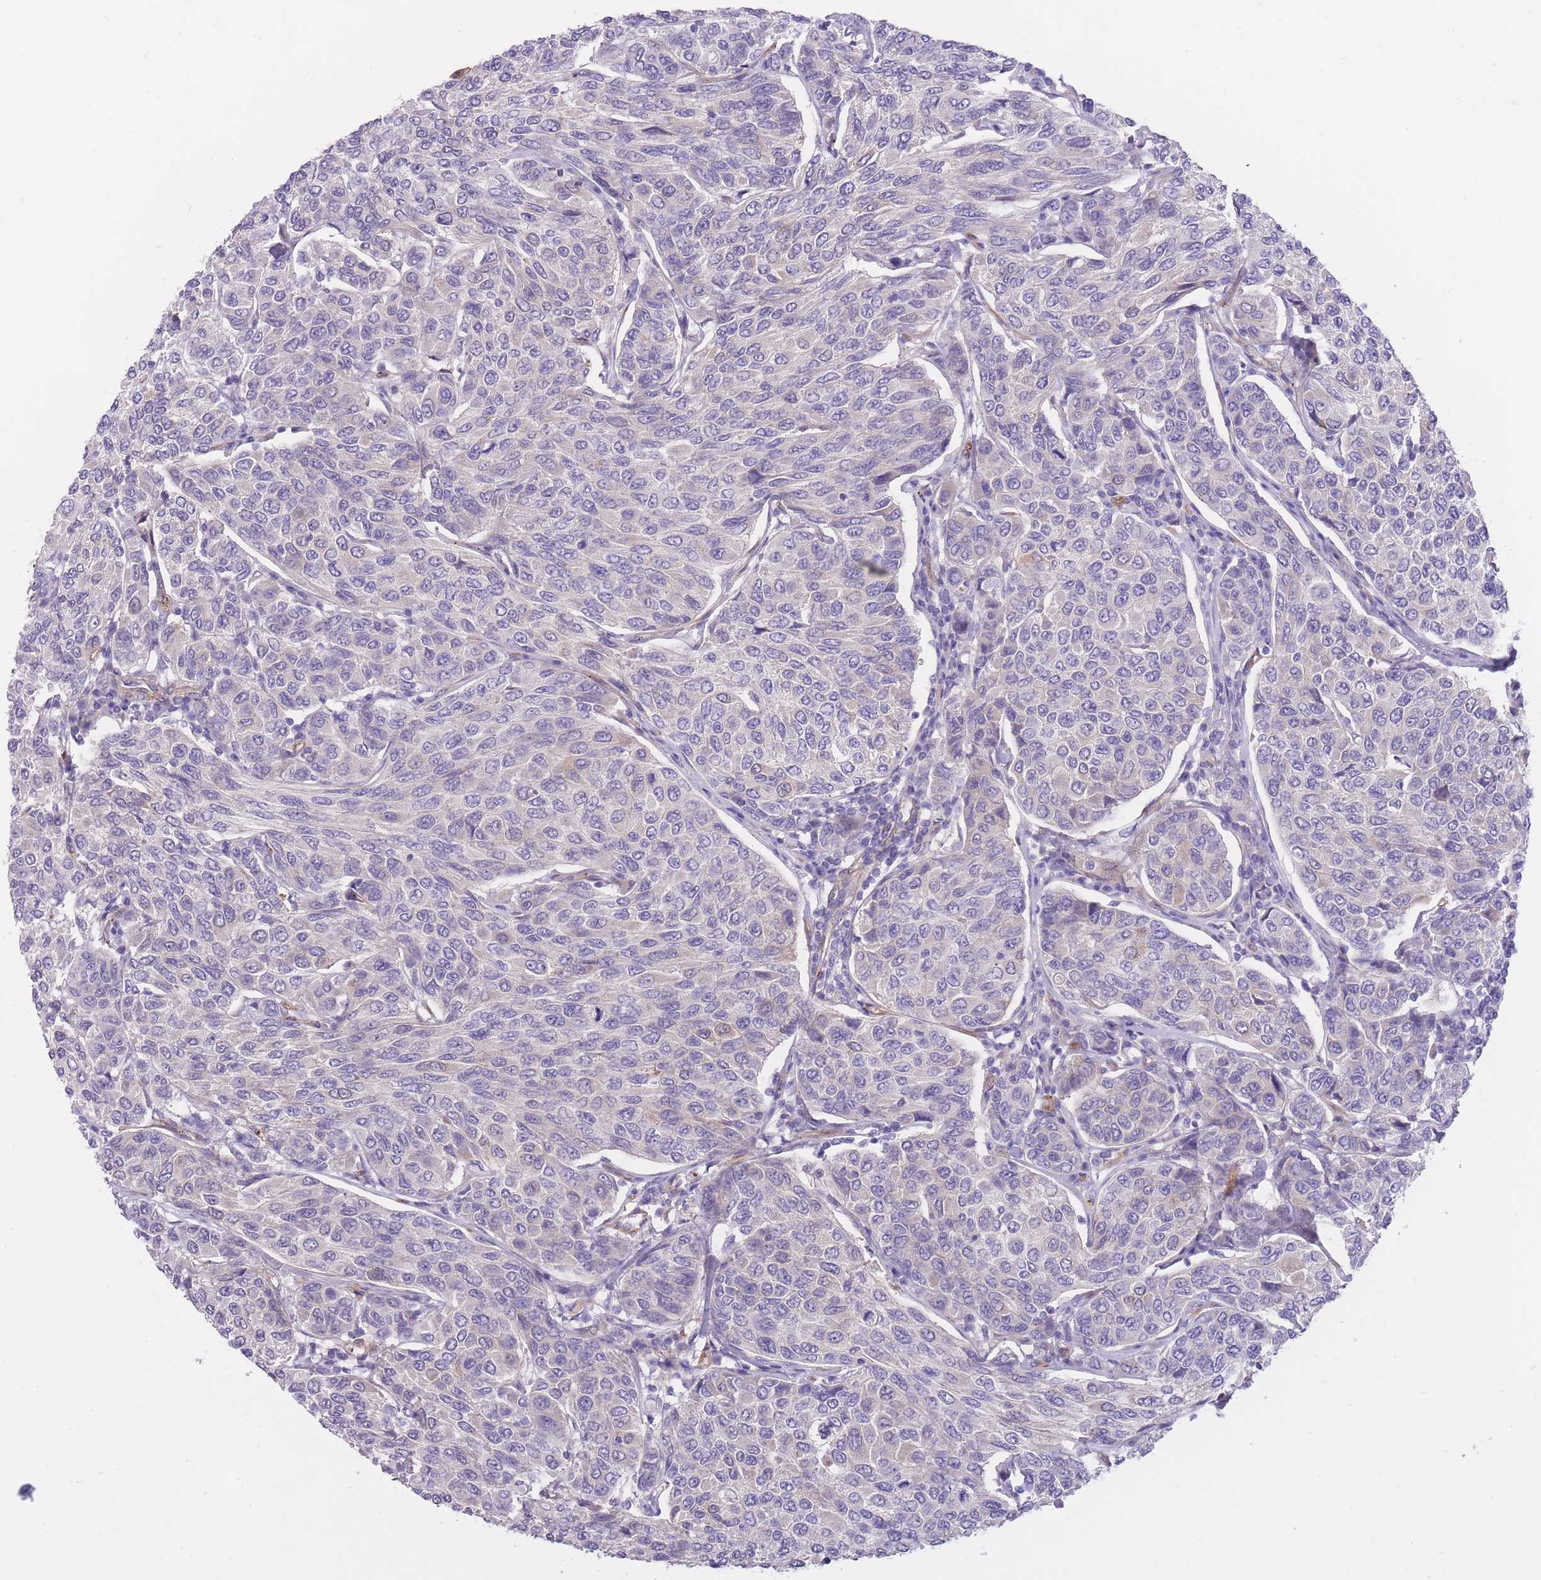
{"staining": {"intensity": "negative", "quantity": "none", "location": "none"}, "tissue": "breast cancer", "cell_type": "Tumor cells", "image_type": "cancer", "snomed": [{"axis": "morphology", "description": "Duct carcinoma"}, {"axis": "topography", "description": "Breast"}], "caption": "Breast cancer (invasive ductal carcinoma) stained for a protein using IHC shows no positivity tumor cells.", "gene": "QTRT1", "patient": {"sex": "female", "age": 55}}